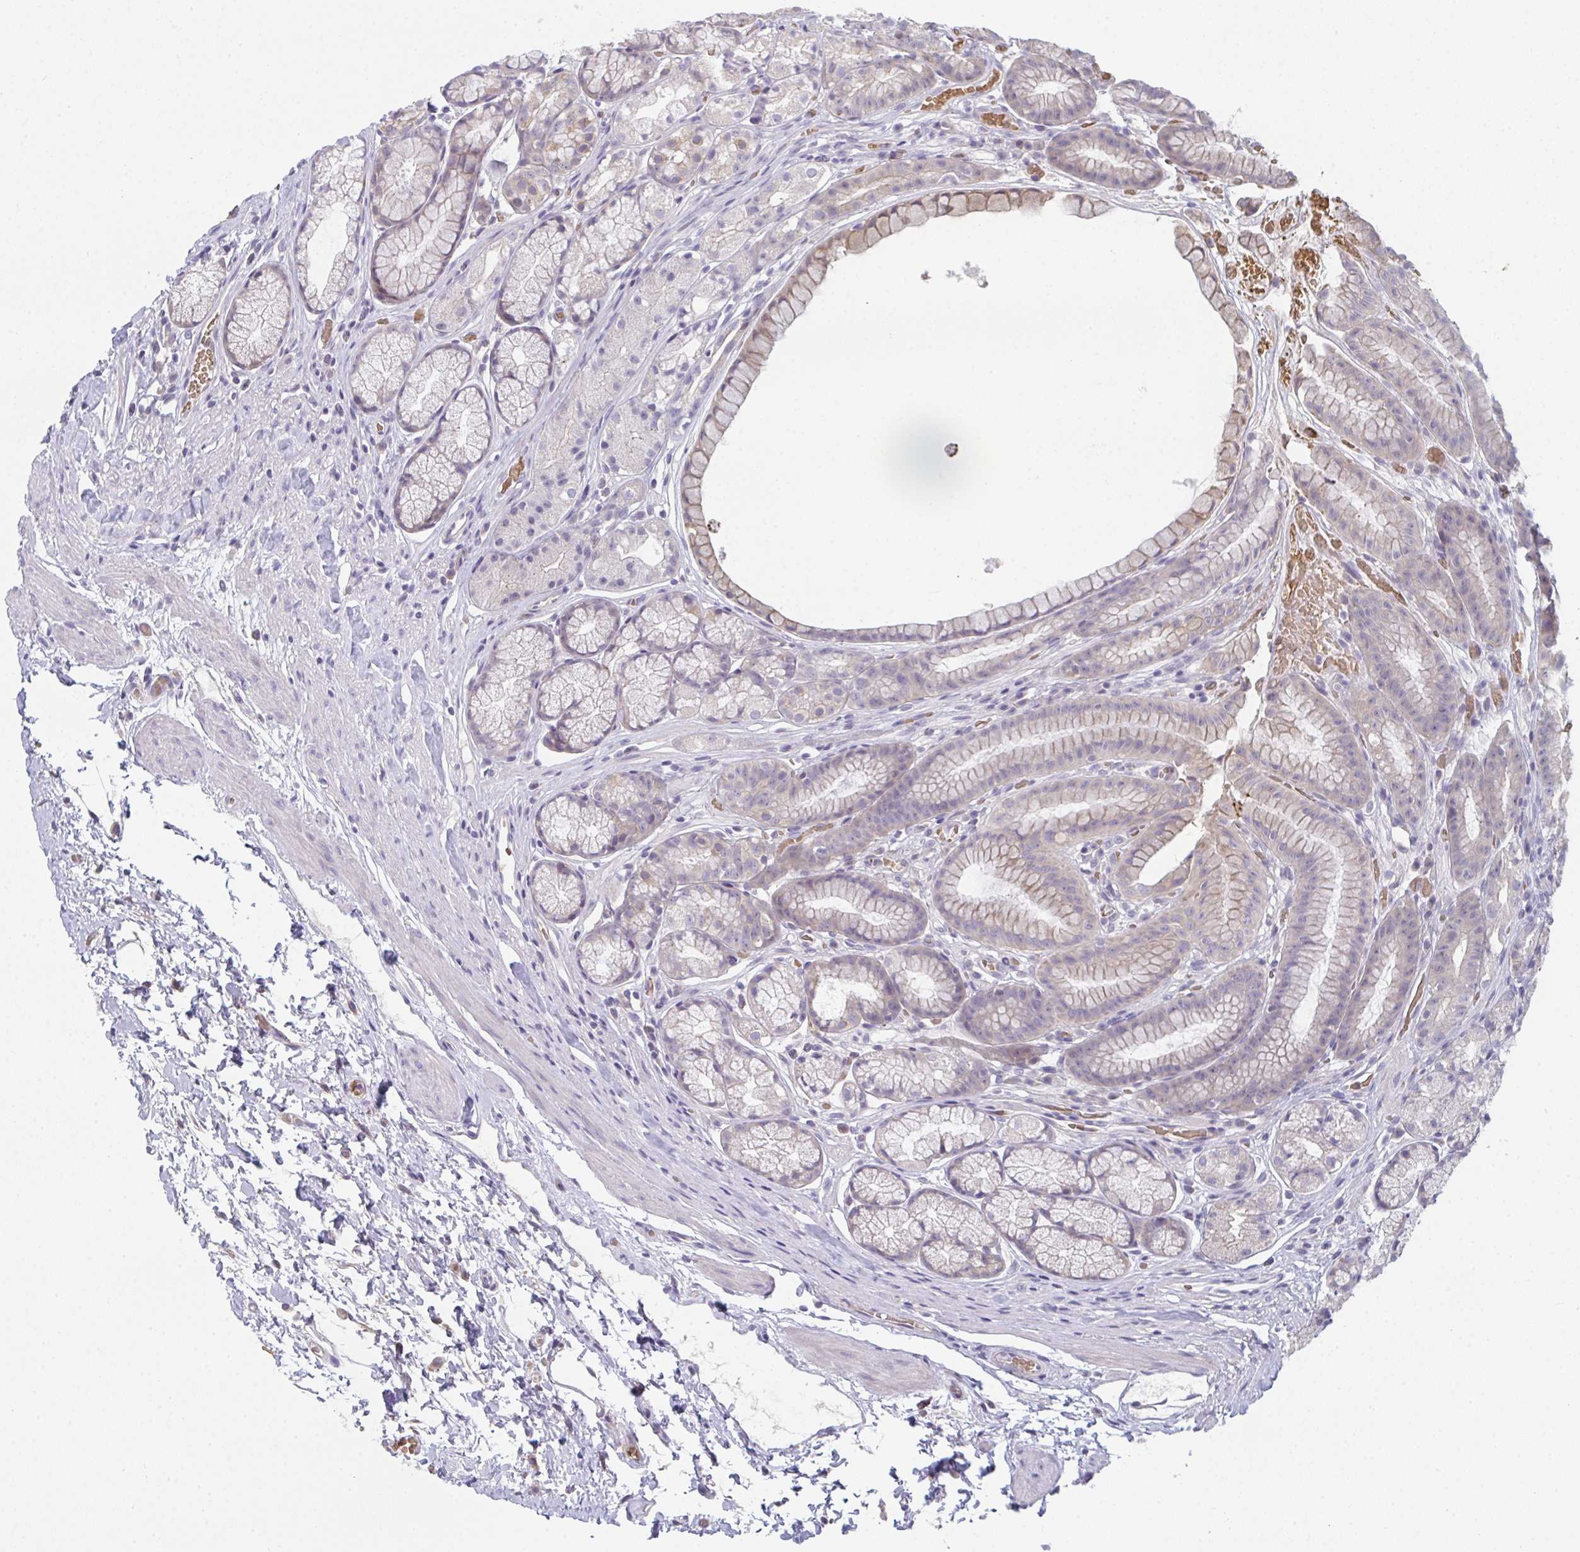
{"staining": {"intensity": "moderate", "quantity": "<25%", "location": "cytoplasmic/membranous"}, "tissue": "stomach", "cell_type": "Glandular cells", "image_type": "normal", "snomed": [{"axis": "morphology", "description": "Normal tissue, NOS"}, {"axis": "topography", "description": "Smooth muscle"}, {"axis": "topography", "description": "Stomach"}], "caption": "This histopathology image exhibits unremarkable stomach stained with IHC to label a protein in brown. The cytoplasmic/membranous of glandular cells show moderate positivity for the protein. Nuclei are counter-stained blue.", "gene": "RIOK1", "patient": {"sex": "male", "age": 70}}